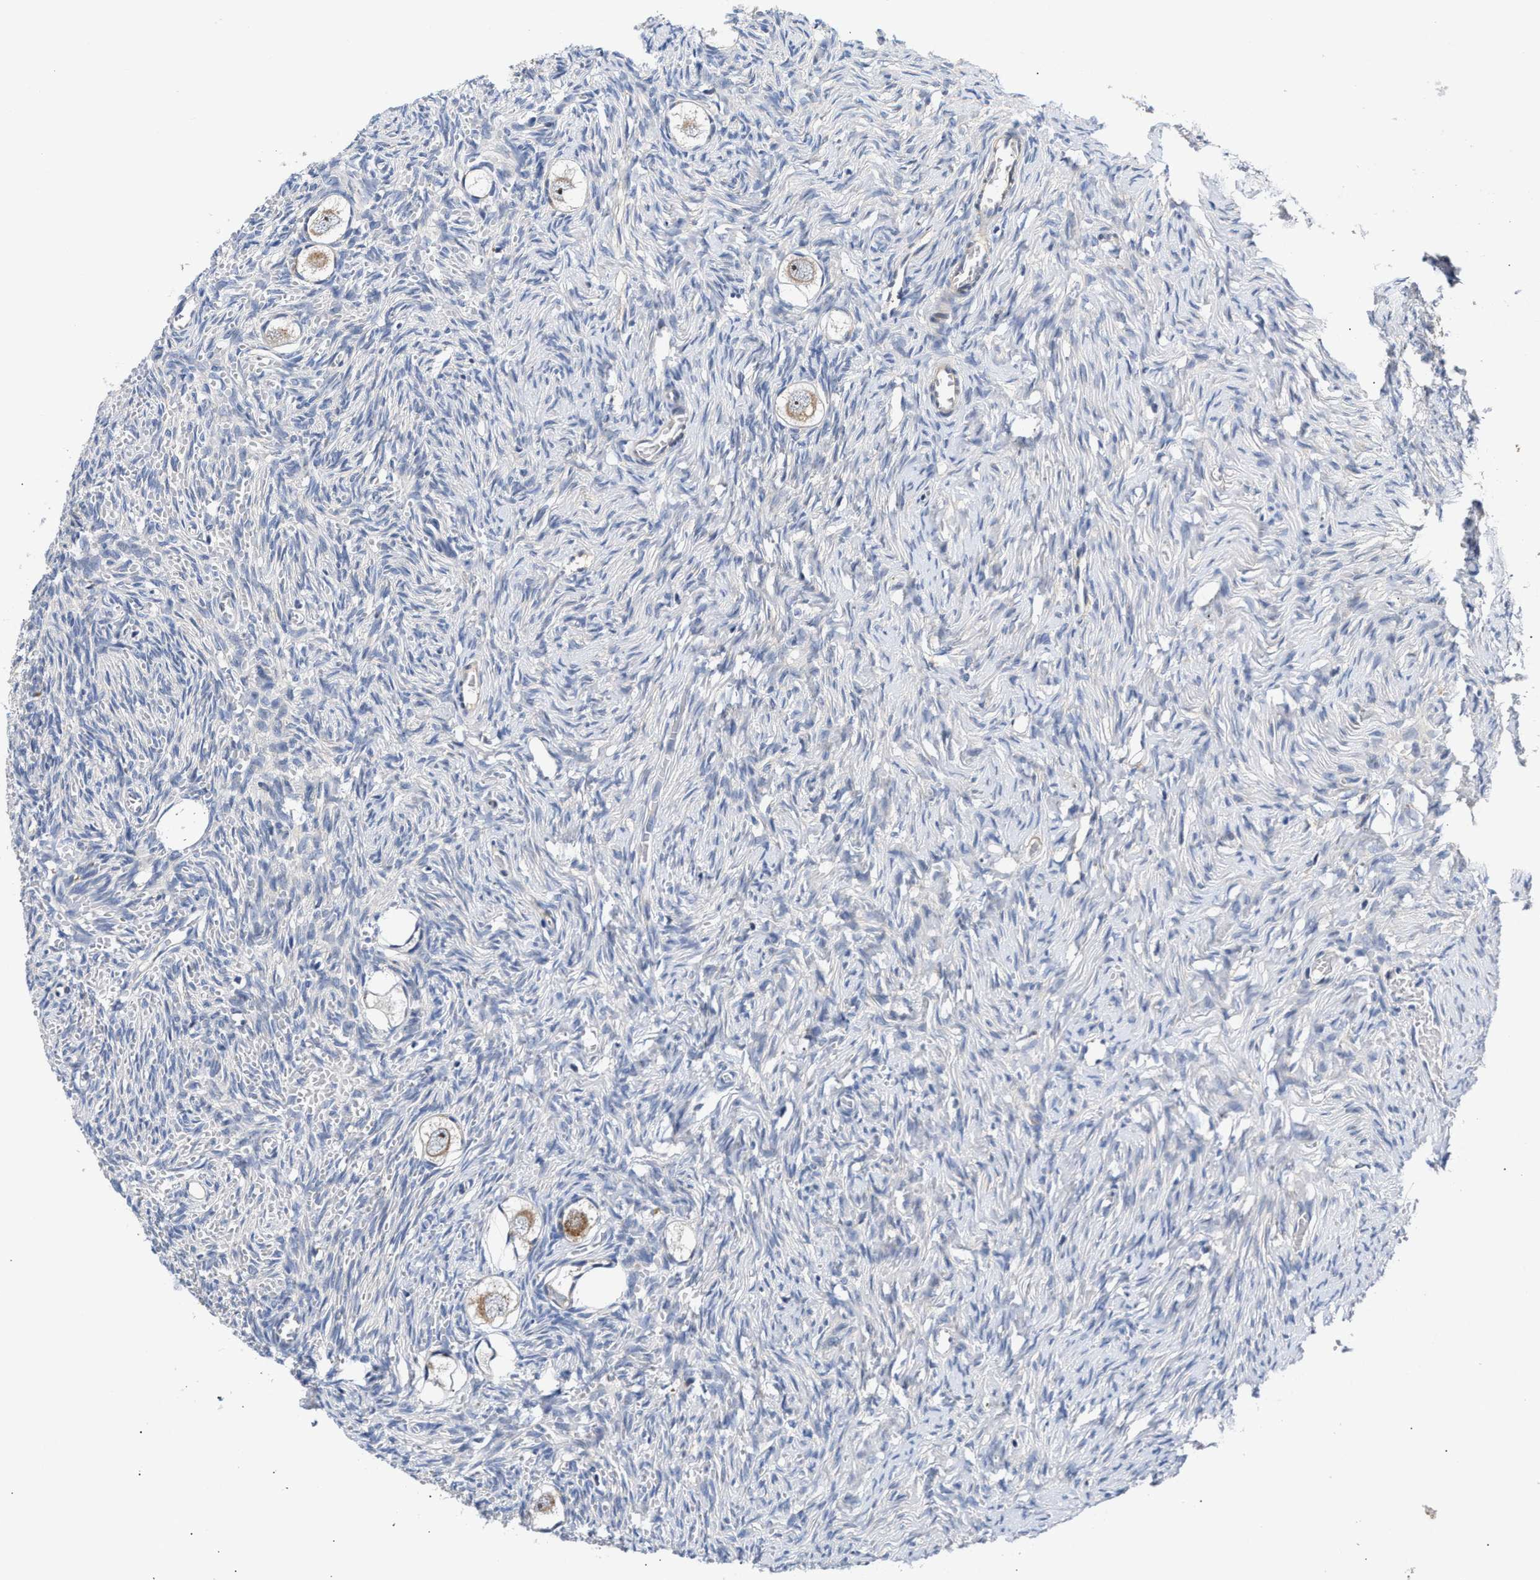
{"staining": {"intensity": "moderate", "quantity": "25%-75%", "location": "cytoplasmic/membranous"}, "tissue": "ovary", "cell_type": "Follicle cells", "image_type": "normal", "snomed": [{"axis": "morphology", "description": "Normal tissue, NOS"}, {"axis": "topography", "description": "Ovary"}], "caption": "IHC (DAB (3,3'-diaminobenzidine)) staining of benign human ovary shows moderate cytoplasmic/membranous protein expression in about 25%-75% of follicle cells. (DAB IHC, brown staining for protein, blue staining for nuclei).", "gene": "CCDC146", "patient": {"sex": "female", "age": 27}}